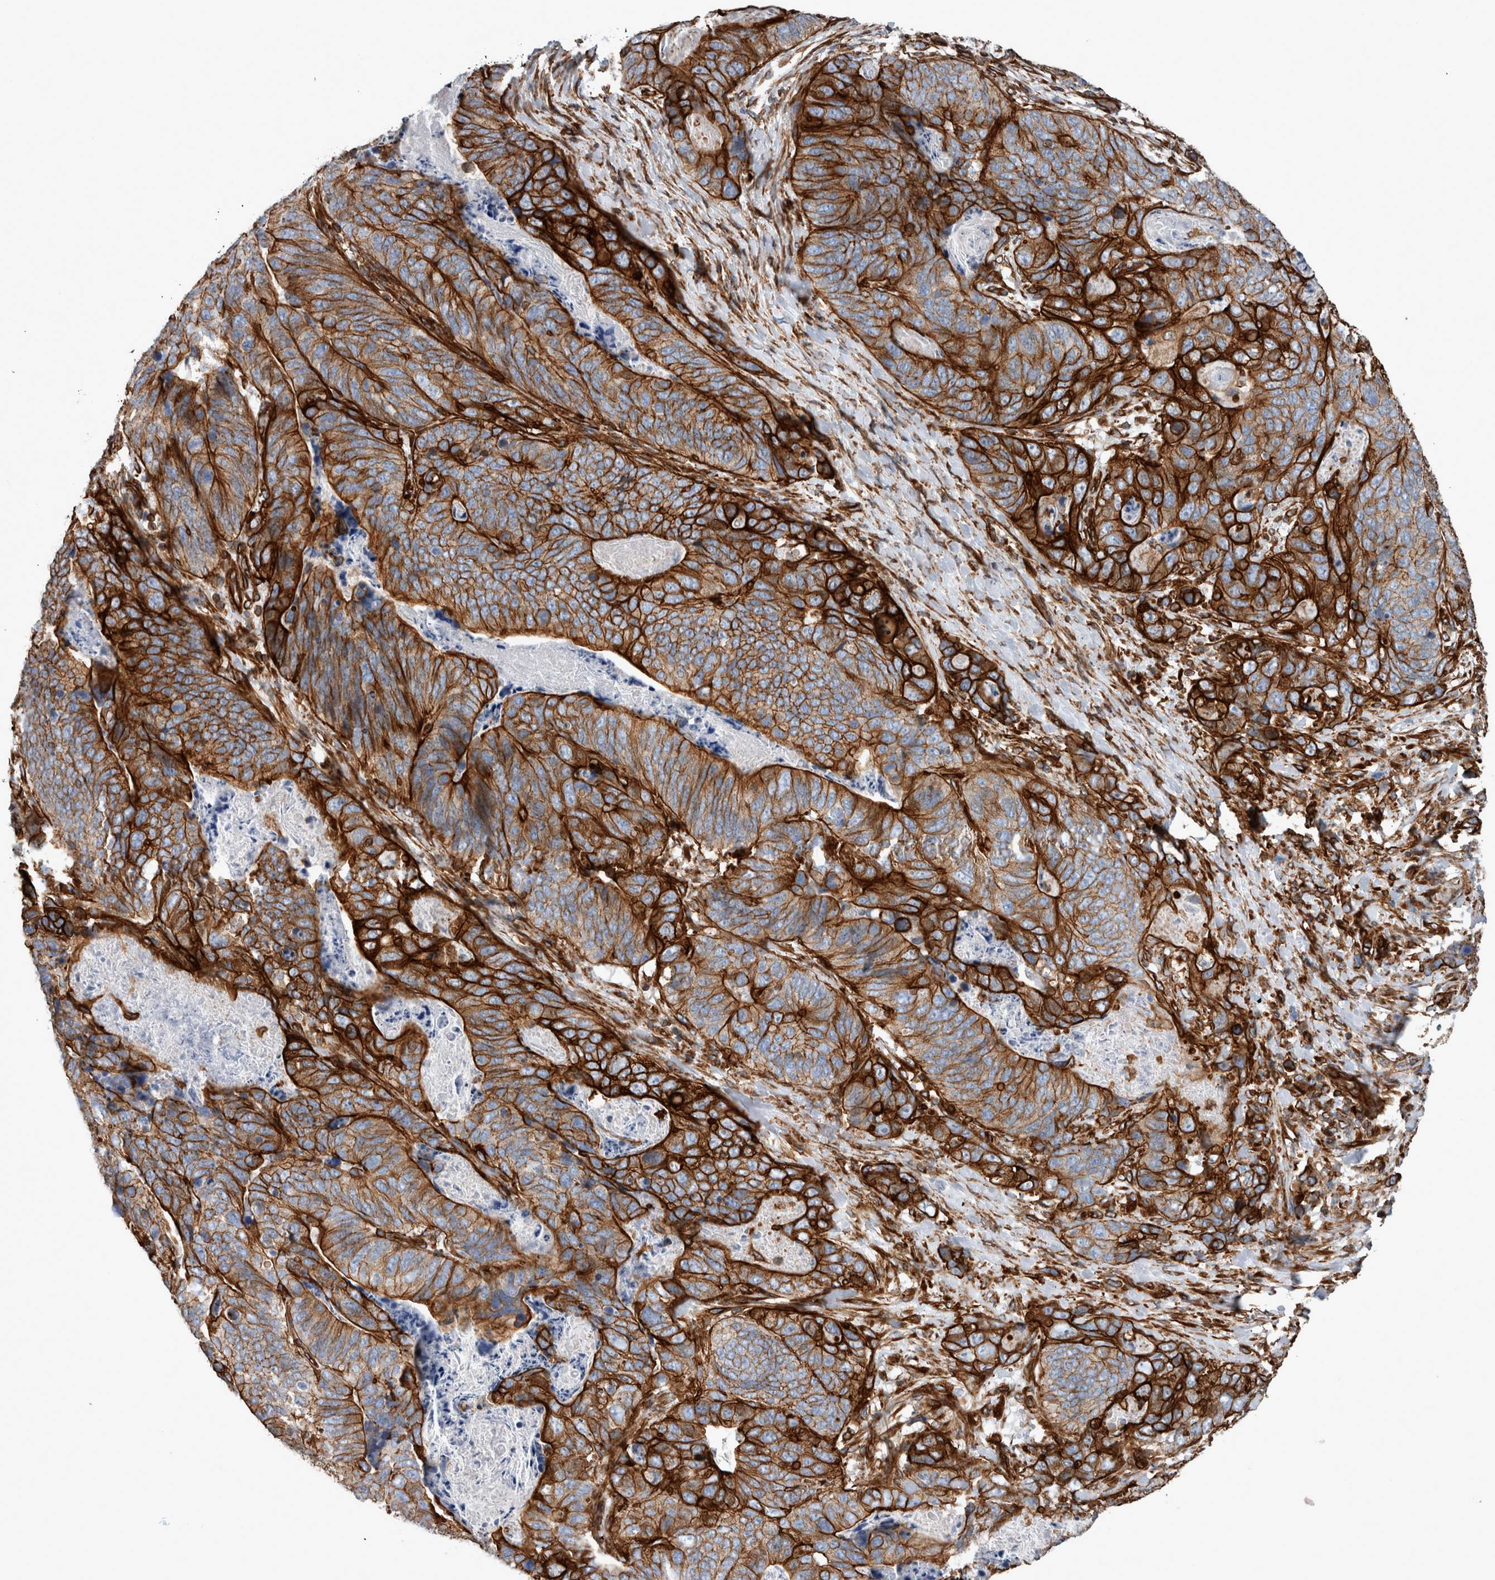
{"staining": {"intensity": "strong", "quantity": ">75%", "location": "cytoplasmic/membranous"}, "tissue": "stomach cancer", "cell_type": "Tumor cells", "image_type": "cancer", "snomed": [{"axis": "morphology", "description": "Normal tissue, NOS"}, {"axis": "morphology", "description": "Adenocarcinoma, NOS"}, {"axis": "topography", "description": "Stomach"}], "caption": "Stomach cancer (adenocarcinoma) stained for a protein (brown) displays strong cytoplasmic/membranous positive expression in approximately >75% of tumor cells.", "gene": "PLEC", "patient": {"sex": "female", "age": 89}}